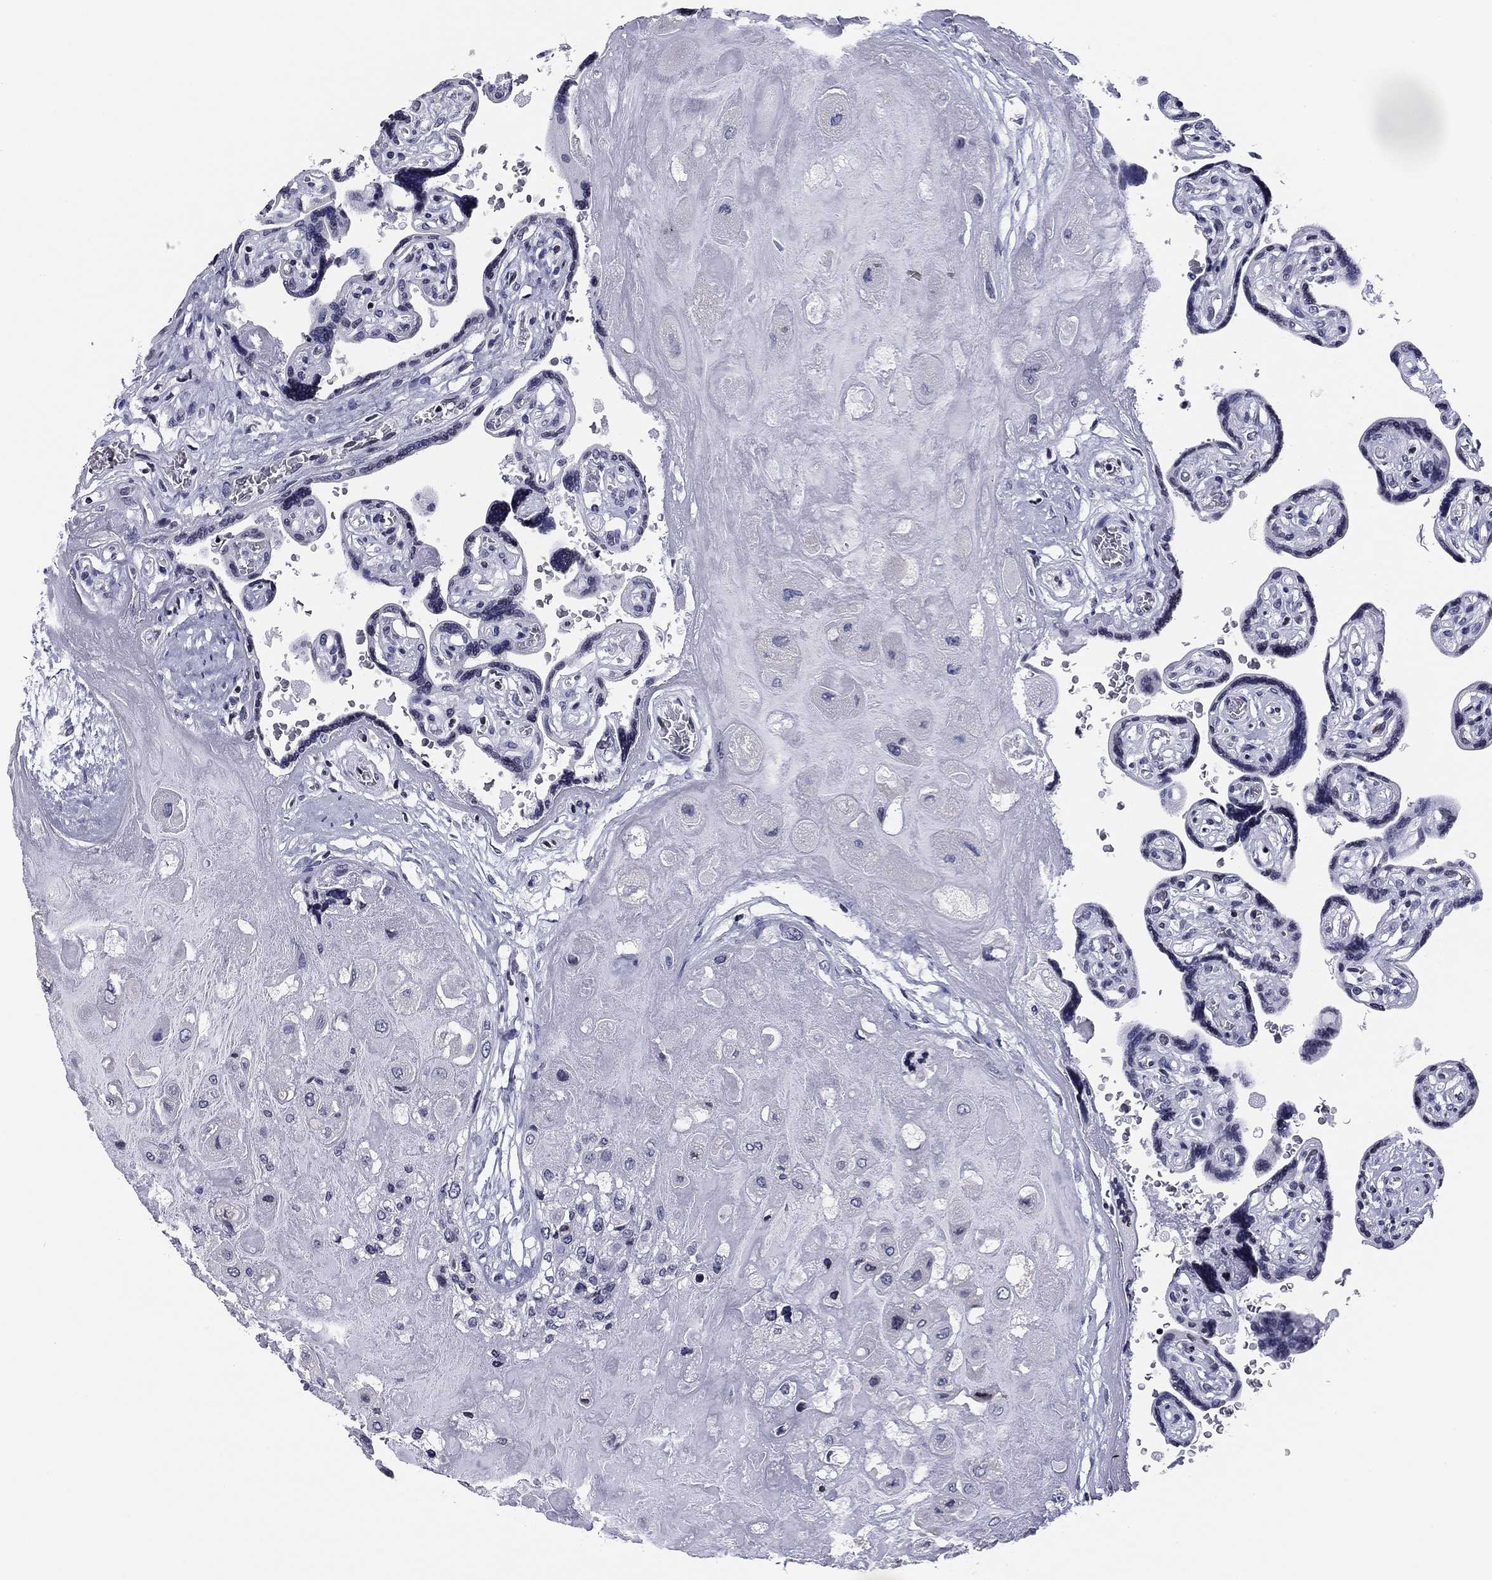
{"staining": {"intensity": "negative", "quantity": "none", "location": "none"}, "tissue": "placenta", "cell_type": "Decidual cells", "image_type": "normal", "snomed": [{"axis": "morphology", "description": "Normal tissue, NOS"}, {"axis": "topography", "description": "Placenta"}], "caption": "Decidual cells are negative for brown protein staining in normal placenta. Brightfield microscopy of immunohistochemistry stained with DAB (3,3'-diaminobenzidine) (brown) and hematoxylin (blue), captured at high magnification.", "gene": "CCDC144A", "patient": {"sex": "female", "age": 32}}